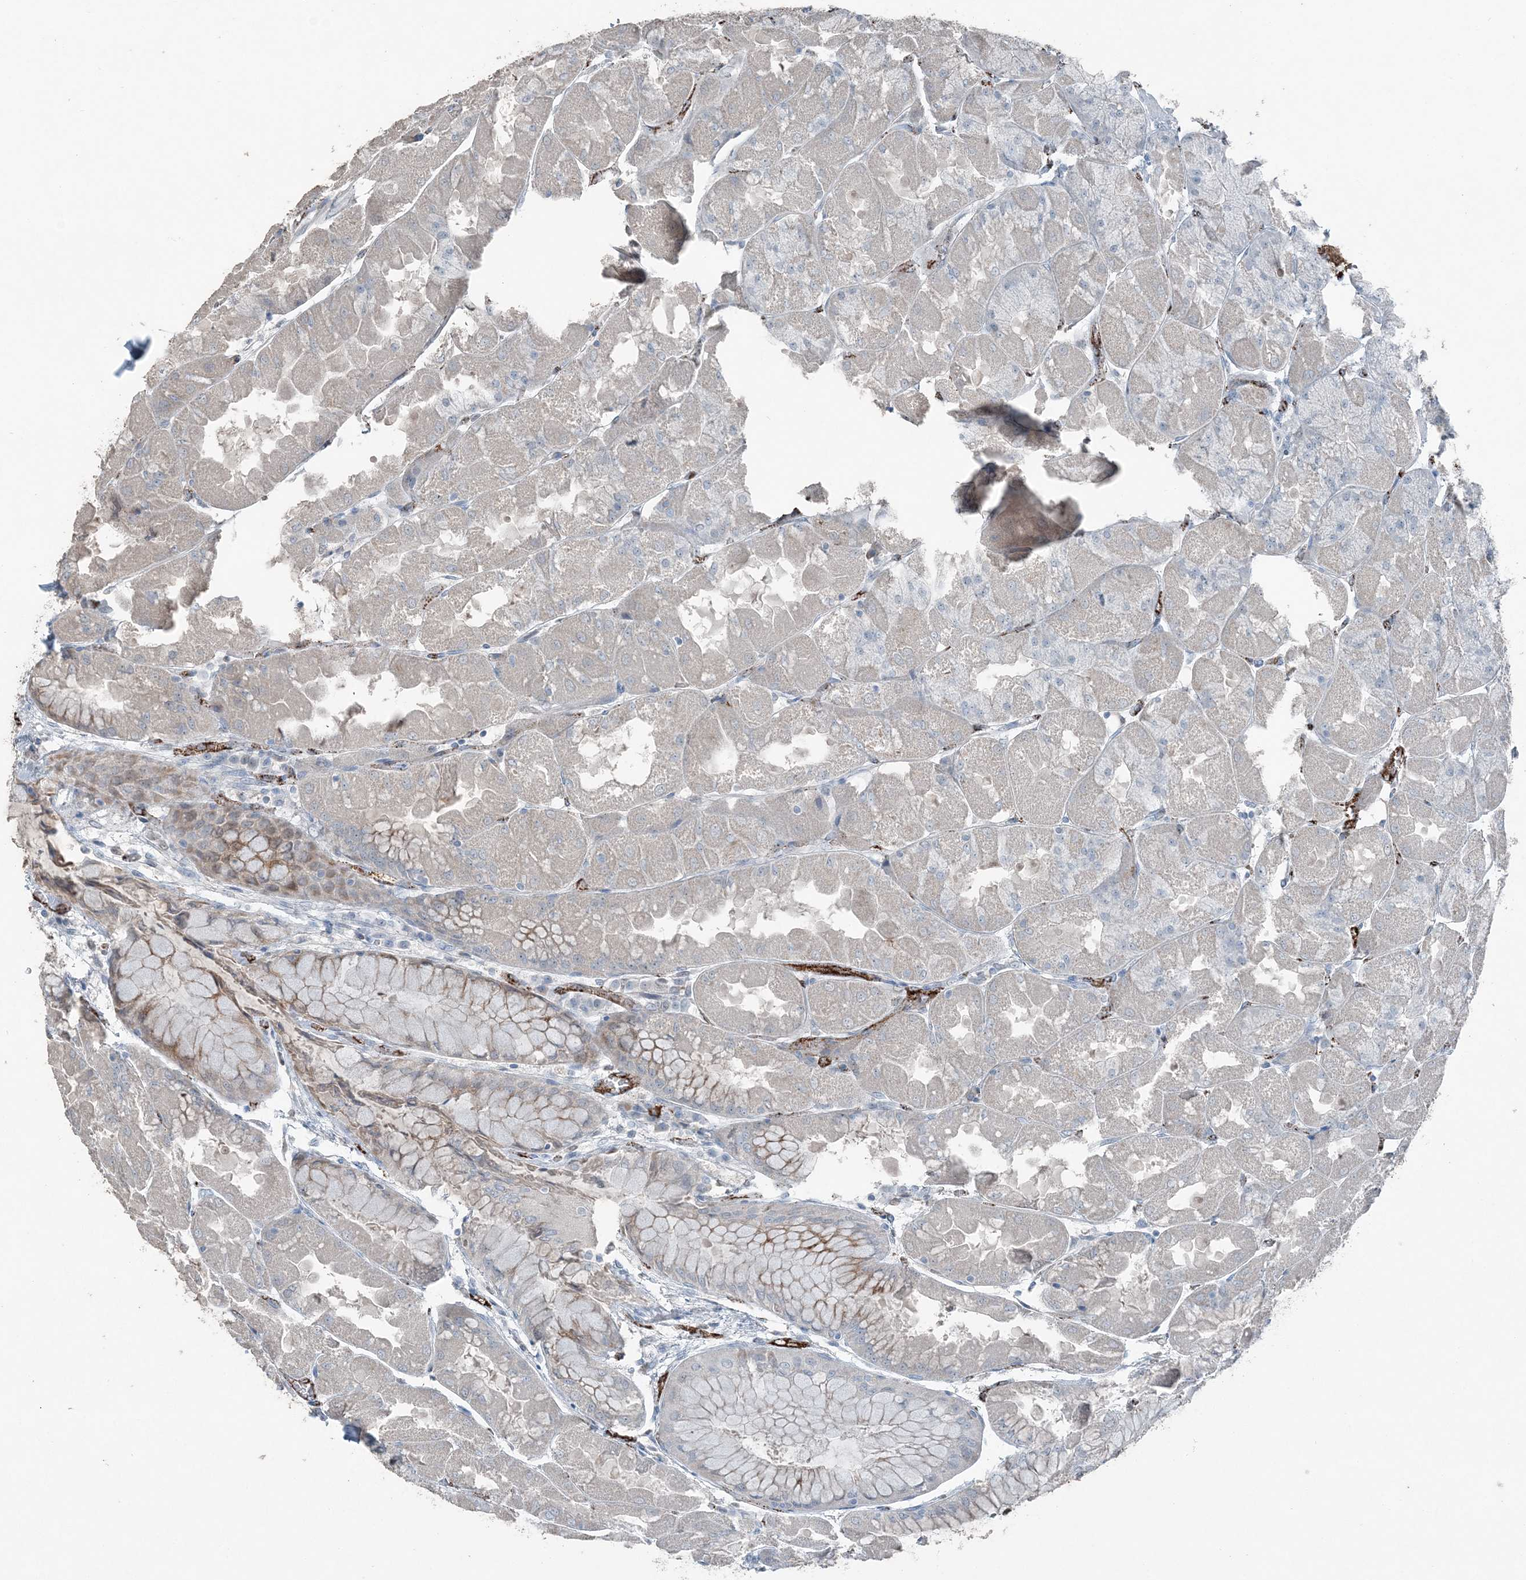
{"staining": {"intensity": "weak", "quantity": "<25%", "location": "cytoplasmic/membranous"}, "tissue": "stomach", "cell_type": "Glandular cells", "image_type": "normal", "snomed": [{"axis": "morphology", "description": "Normal tissue, NOS"}, {"axis": "topography", "description": "Stomach"}], "caption": "The histopathology image reveals no staining of glandular cells in benign stomach. (Immunohistochemistry, brightfield microscopy, high magnification).", "gene": "ELOVL7", "patient": {"sex": "female", "age": 61}}